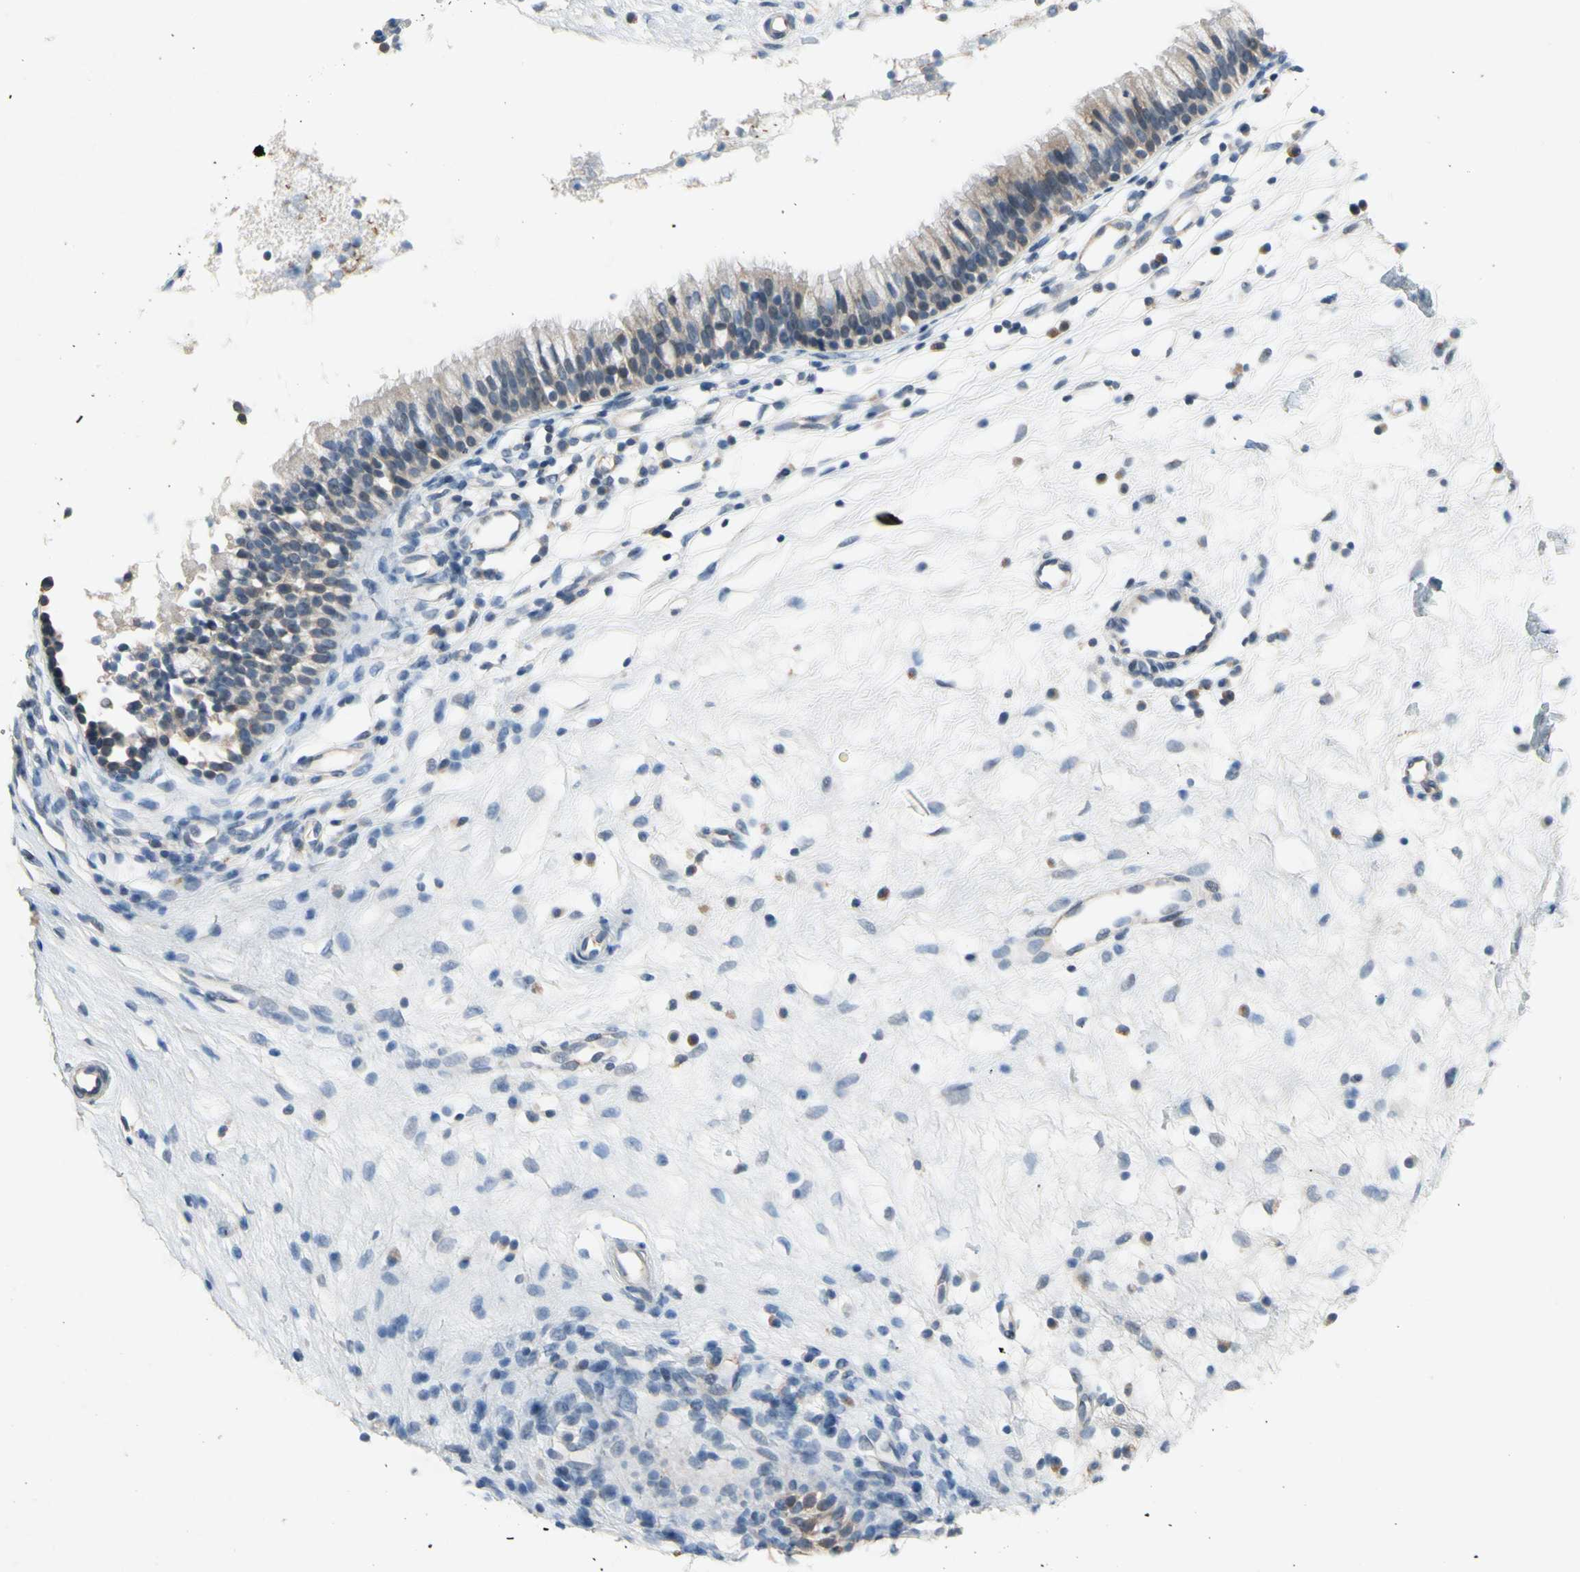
{"staining": {"intensity": "weak", "quantity": "25%-75%", "location": "cytoplasmic/membranous"}, "tissue": "nasopharynx", "cell_type": "Respiratory epithelial cells", "image_type": "normal", "snomed": [{"axis": "morphology", "description": "Normal tissue, NOS"}, {"axis": "topography", "description": "Nasopharynx"}], "caption": "Protein analysis of normal nasopharynx shows weak cytoplasmic/membranous staining in approximately 25%-75% of respiratory epithelial cells.", "gene": "PIP5K1B", "patient": {"sex": "male", "age": 21}}